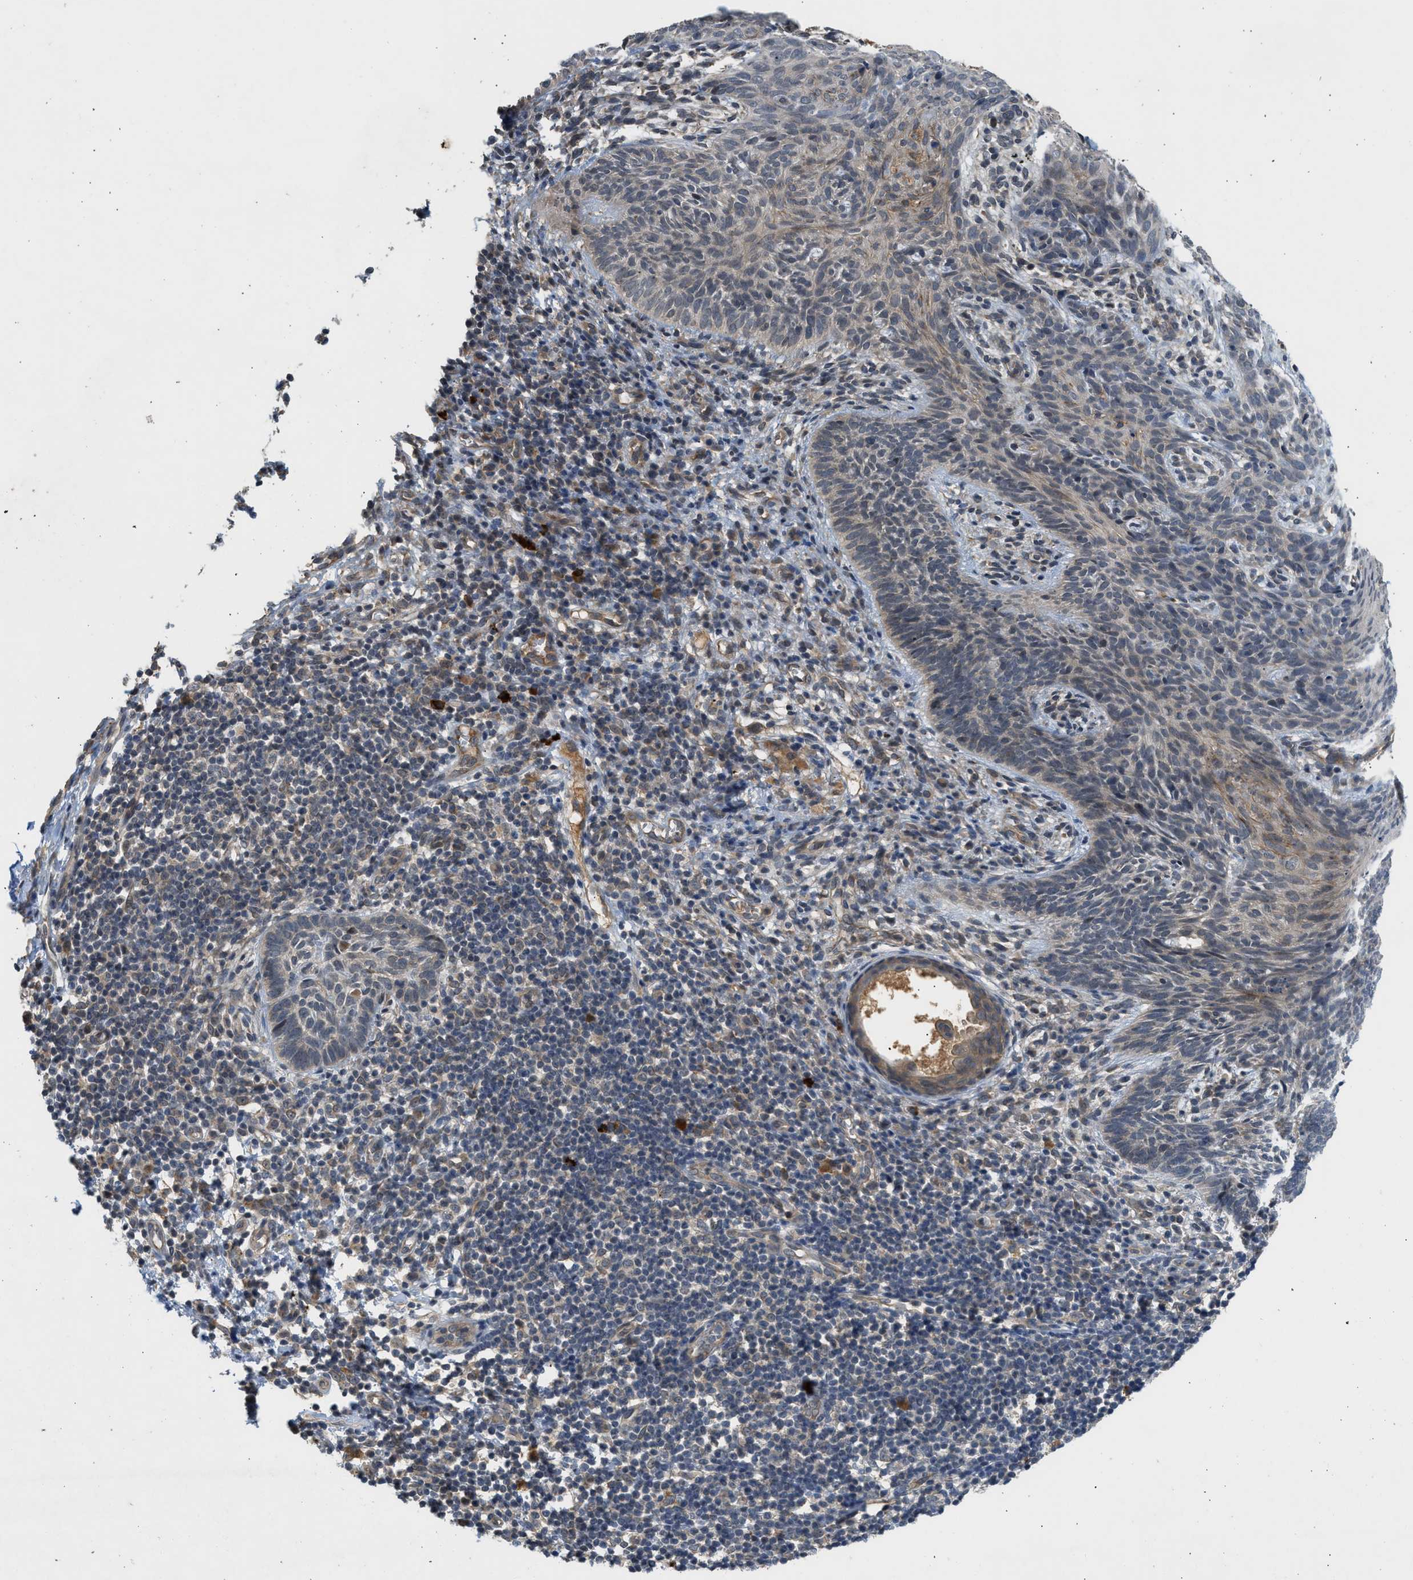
{"staining": {"intensity": "weak", "quantity": "25%-75%", "location": "cytoplasmic/membranous"}, "tissue": "skin cancer", "cell_type": "Tumor cells", "image_type": "cancer", "snomed": [{"axis": "morphology", "description": "Basal cell carcinoma"}, {"axis": "topography", "description": "Skin"}], "caption": "Protein expression analysis of human basal cell carcinoma (skin) reveals weak cytoplasmic/membranous staining in approximately 25%-75% of tumor cells.", "gene": "ADCY8", "patient": {"sex": "male", "age": 60}}